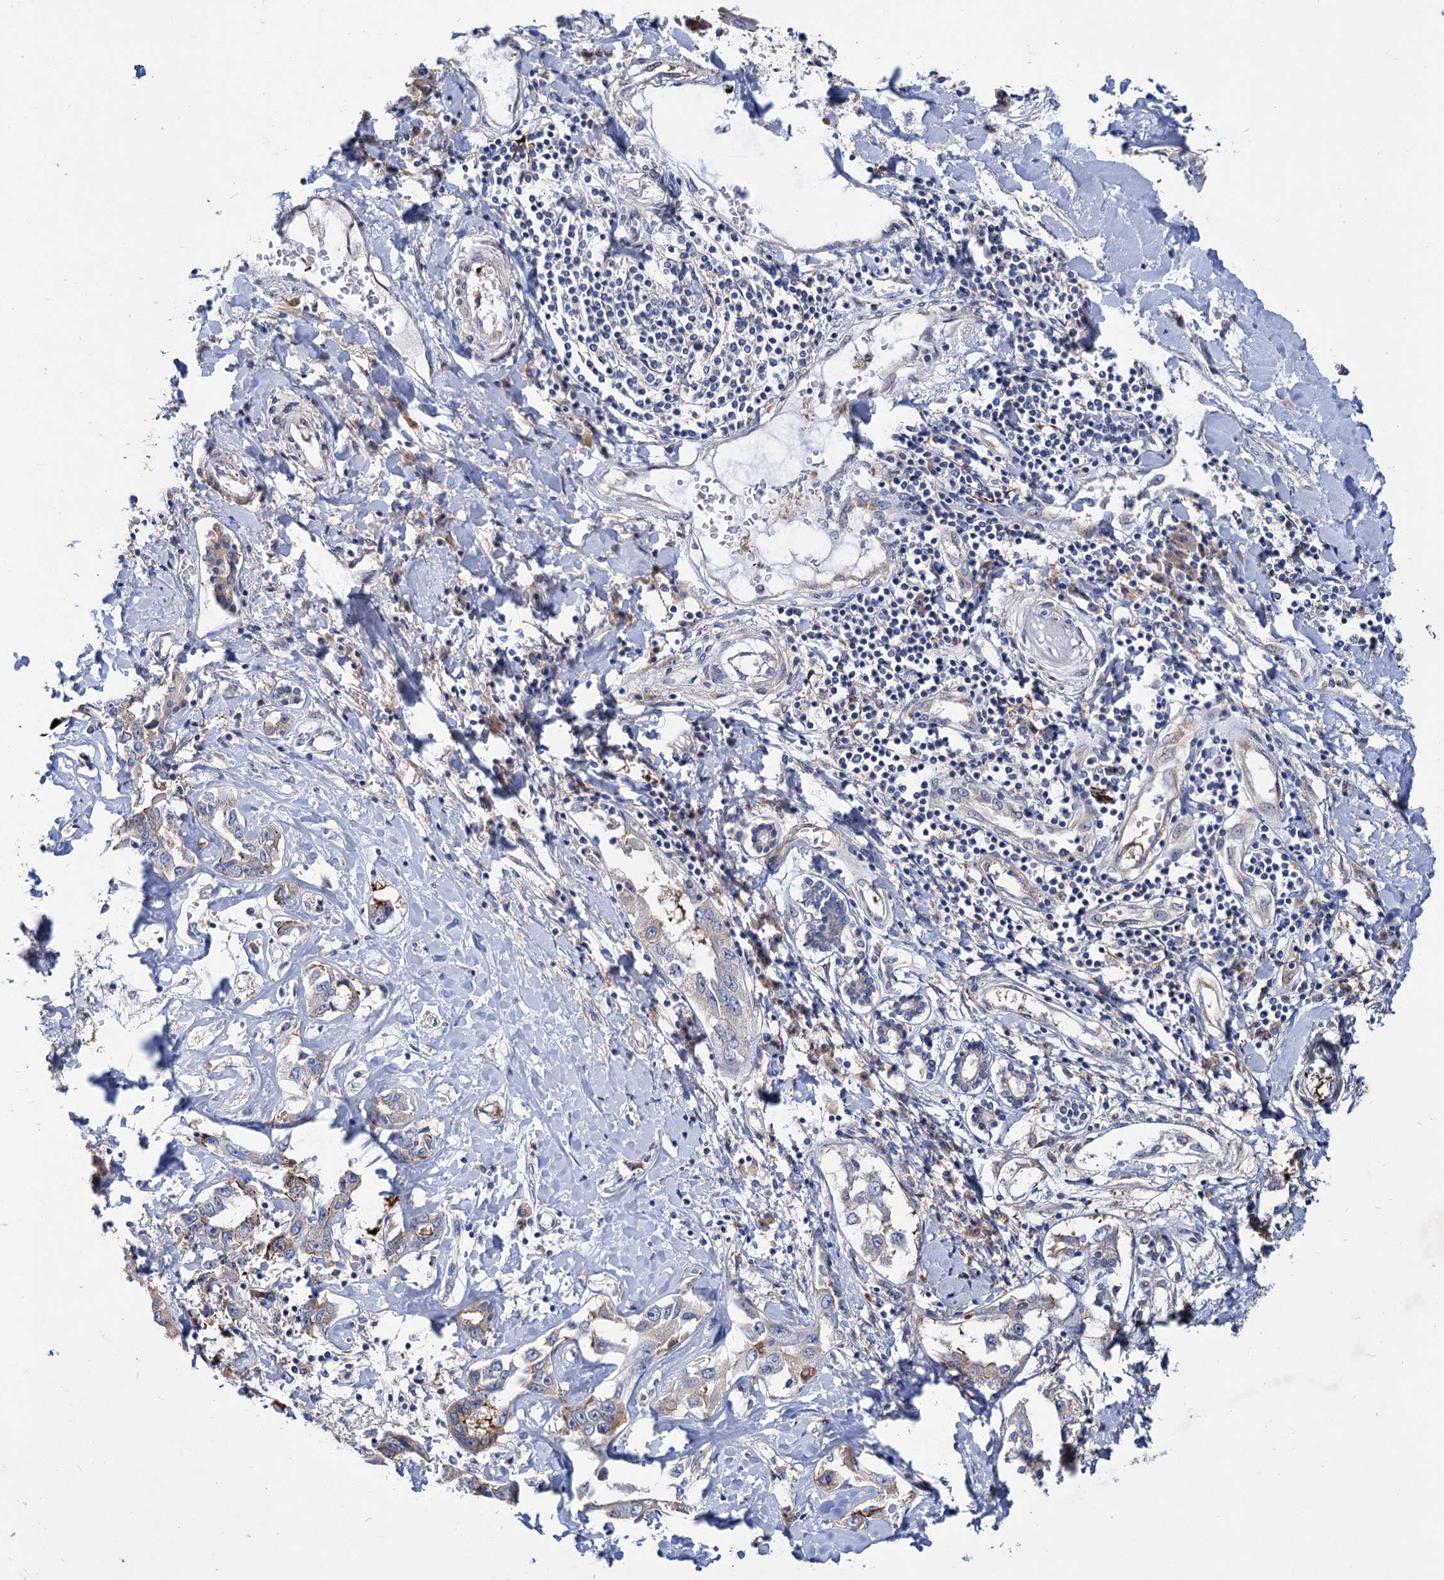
{"staining": {"intensity": "negative", "quantity": "none", "location": "none"}, "tissue": "liver cancer", "cell_type": "Tumor cells", "image_type": "cancer", "snomed": [{"axis": "morphology", "description": "Cholangiocarcinoma"}, {"axis": "topography", "description": "Liver"}], "caption": "Image shows no significant protein positivity in tumor cells of cholangiocarcinoma (liver). (Brightfield microscopy of DAB (3,3'-diaminobenzidine) immunohistochemistry at high magnification).", "gene": "TRIM55", "patient": {"sex": "male", "age": 59}}